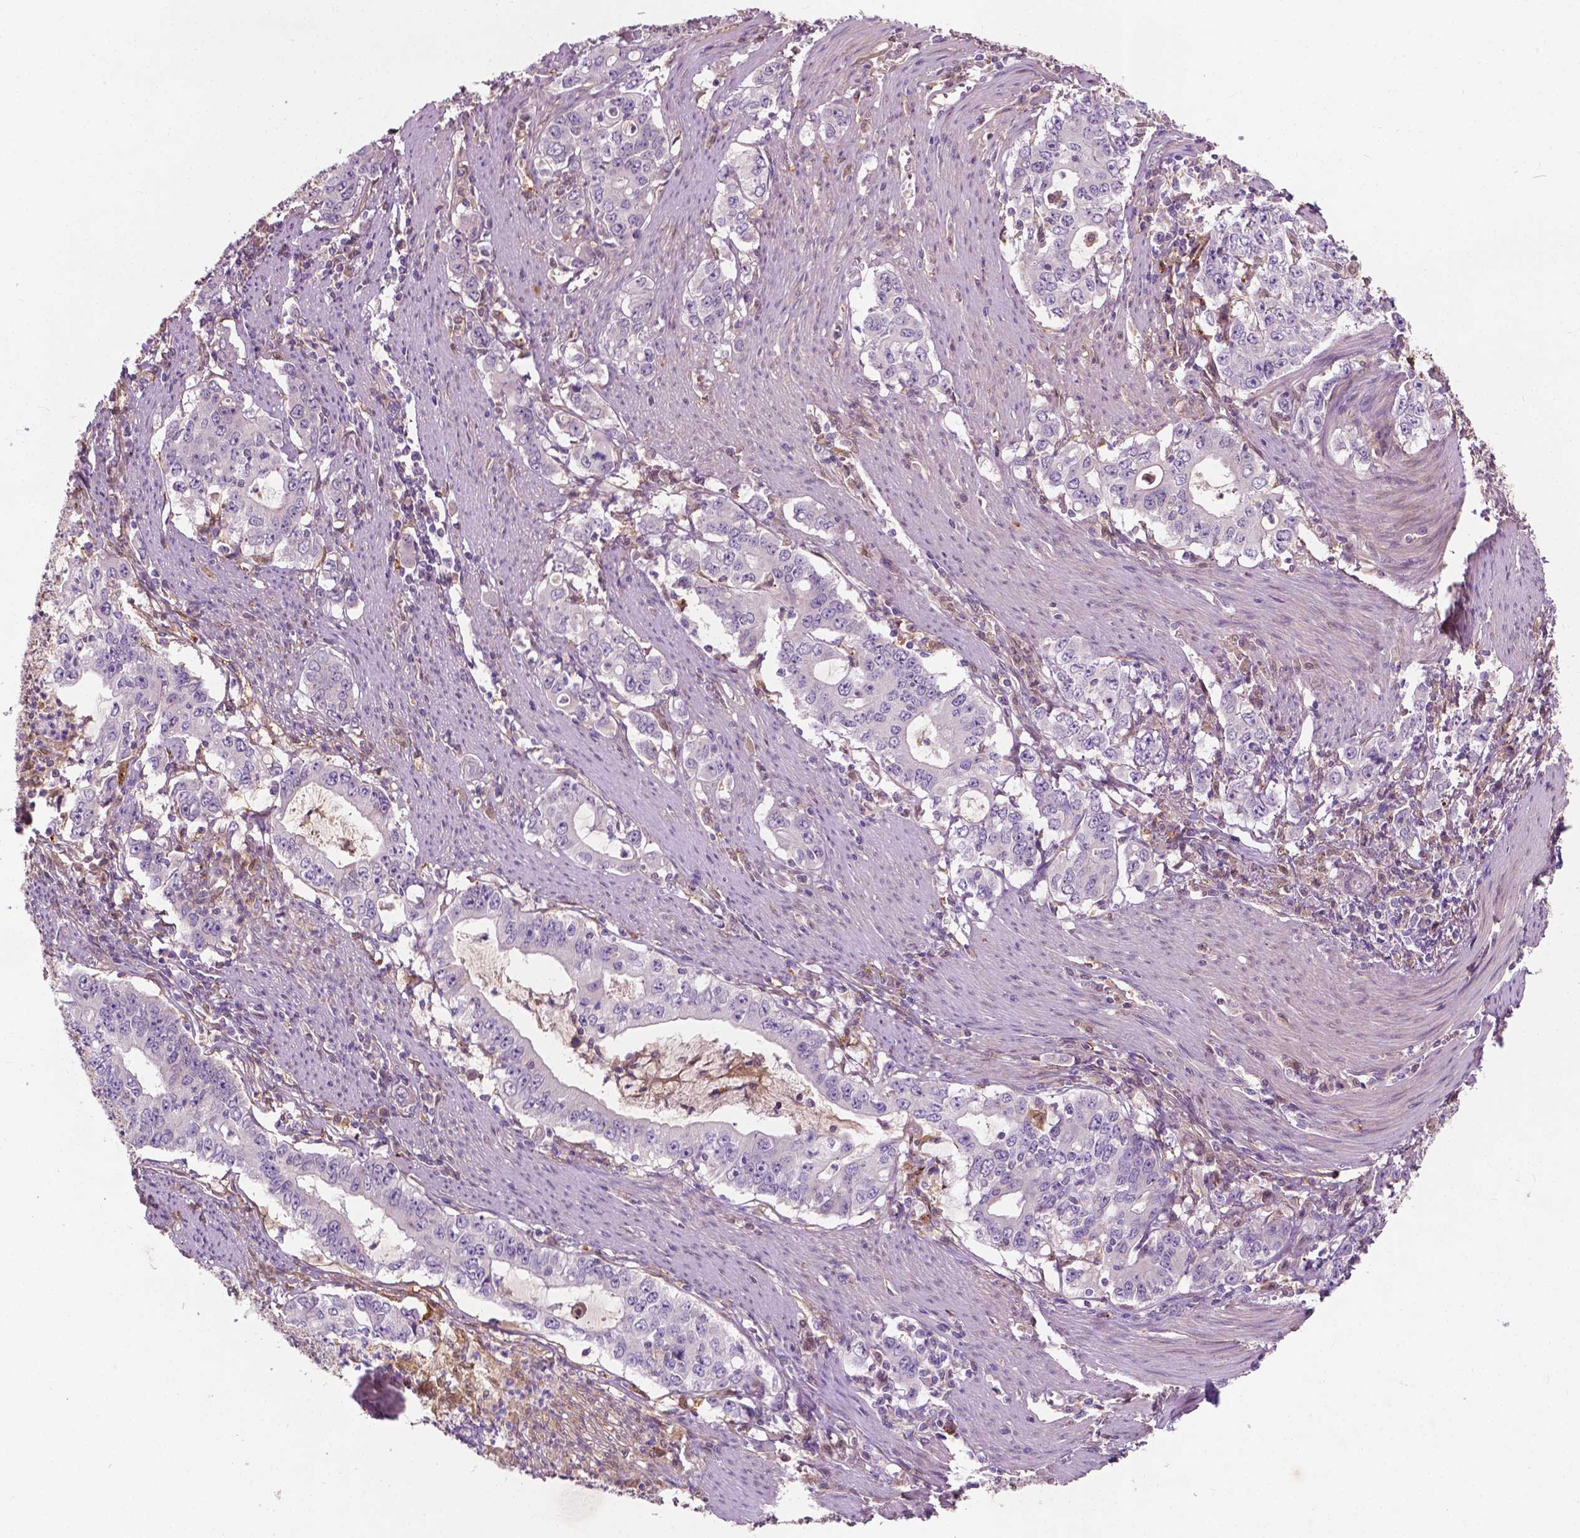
{"staining": {"intensity": "negative", "quantity": "none", "location": "none"}, "tissue": "stomach cancer", "cell_type": "Tumor cells", "image_type": "cancer", "snomed": [{"axis": "morphology", "description": "Adenocarcinoma, NOS"}, {"axis": "topography", "description": "Stomach, lower"}], "caption": "The histopathology image reveals no staining of tumor cells in stomach adenocarcinoma. Nuclei are stained in blue.", "gene": "GPR37", "patient": {"sex": "female", "age": 72}}